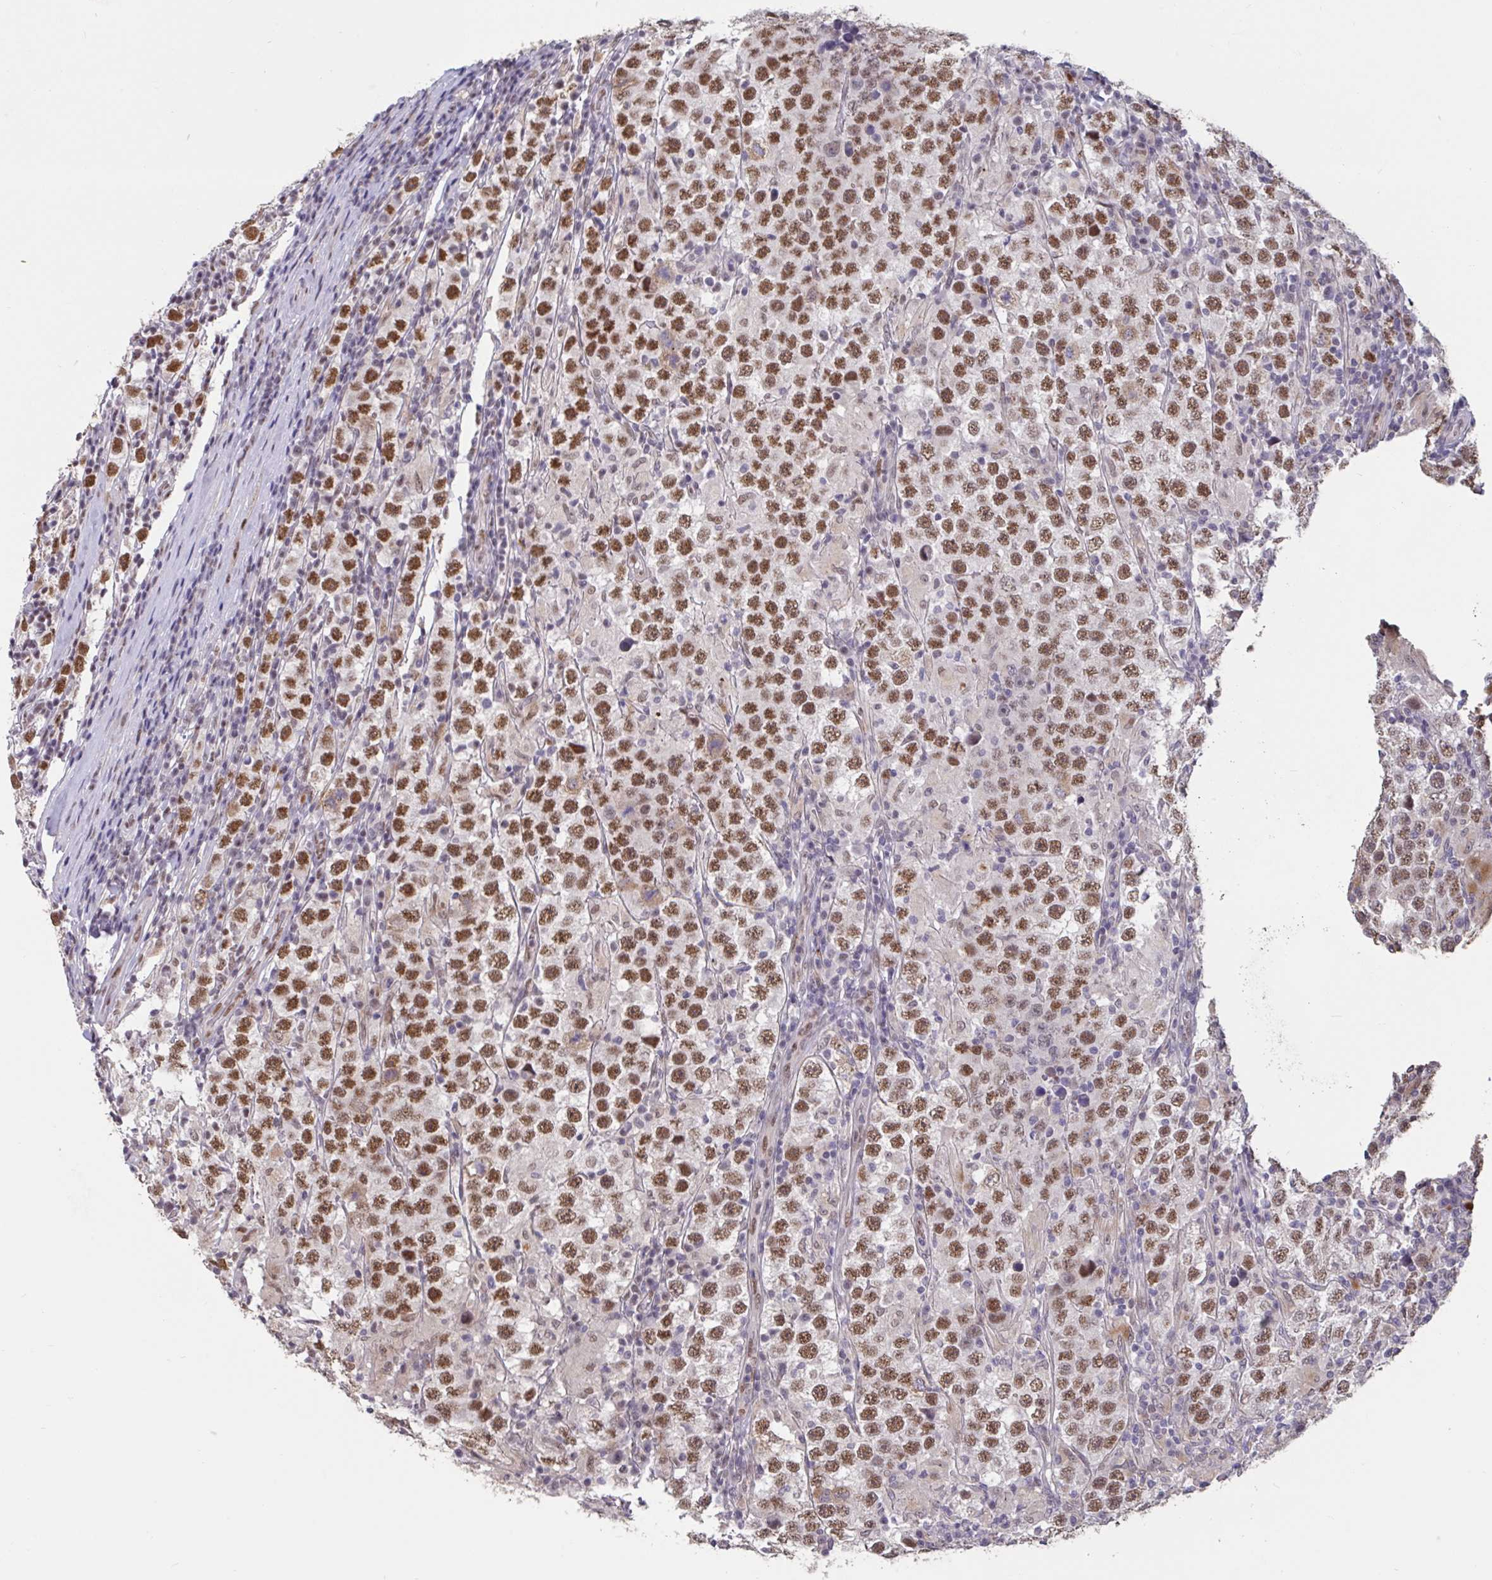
{"staining": {"intensity": "moderate", "quantity": ">75%", "location": "nuclear"}, "tissue": "testis cancer", "cell_type": "Tumor cells", "image_type": "cancer", "snomed": [{"axis": "morphology", "description": "Normal tissue, NOS"}, {"axis": "morphology", "description": "Urothelial carcinoma, High grade"}, {"axis": "morphology", "description": "Seminoma, NOS"}, {"axis": "morphology", "description": "Carcinoma, Embryonal, NOS"}, {"axis": "topography", "description": "Urinary bladder"}, {"axis": "topography", "description": "Testis"}], "caption": "Immunohistochemistry (IHC) image of neoplastic tissue: testis cancer (embryonal carcinoma) stained using immunohistochemistry (IHC) reveals medium levels of moderate protein expression localized specifically in the nuclear of tumor cells, appearing as a nuclear brown color.", "gene": "DDX39A", "patient": {"sex": "male", "age": 41}}